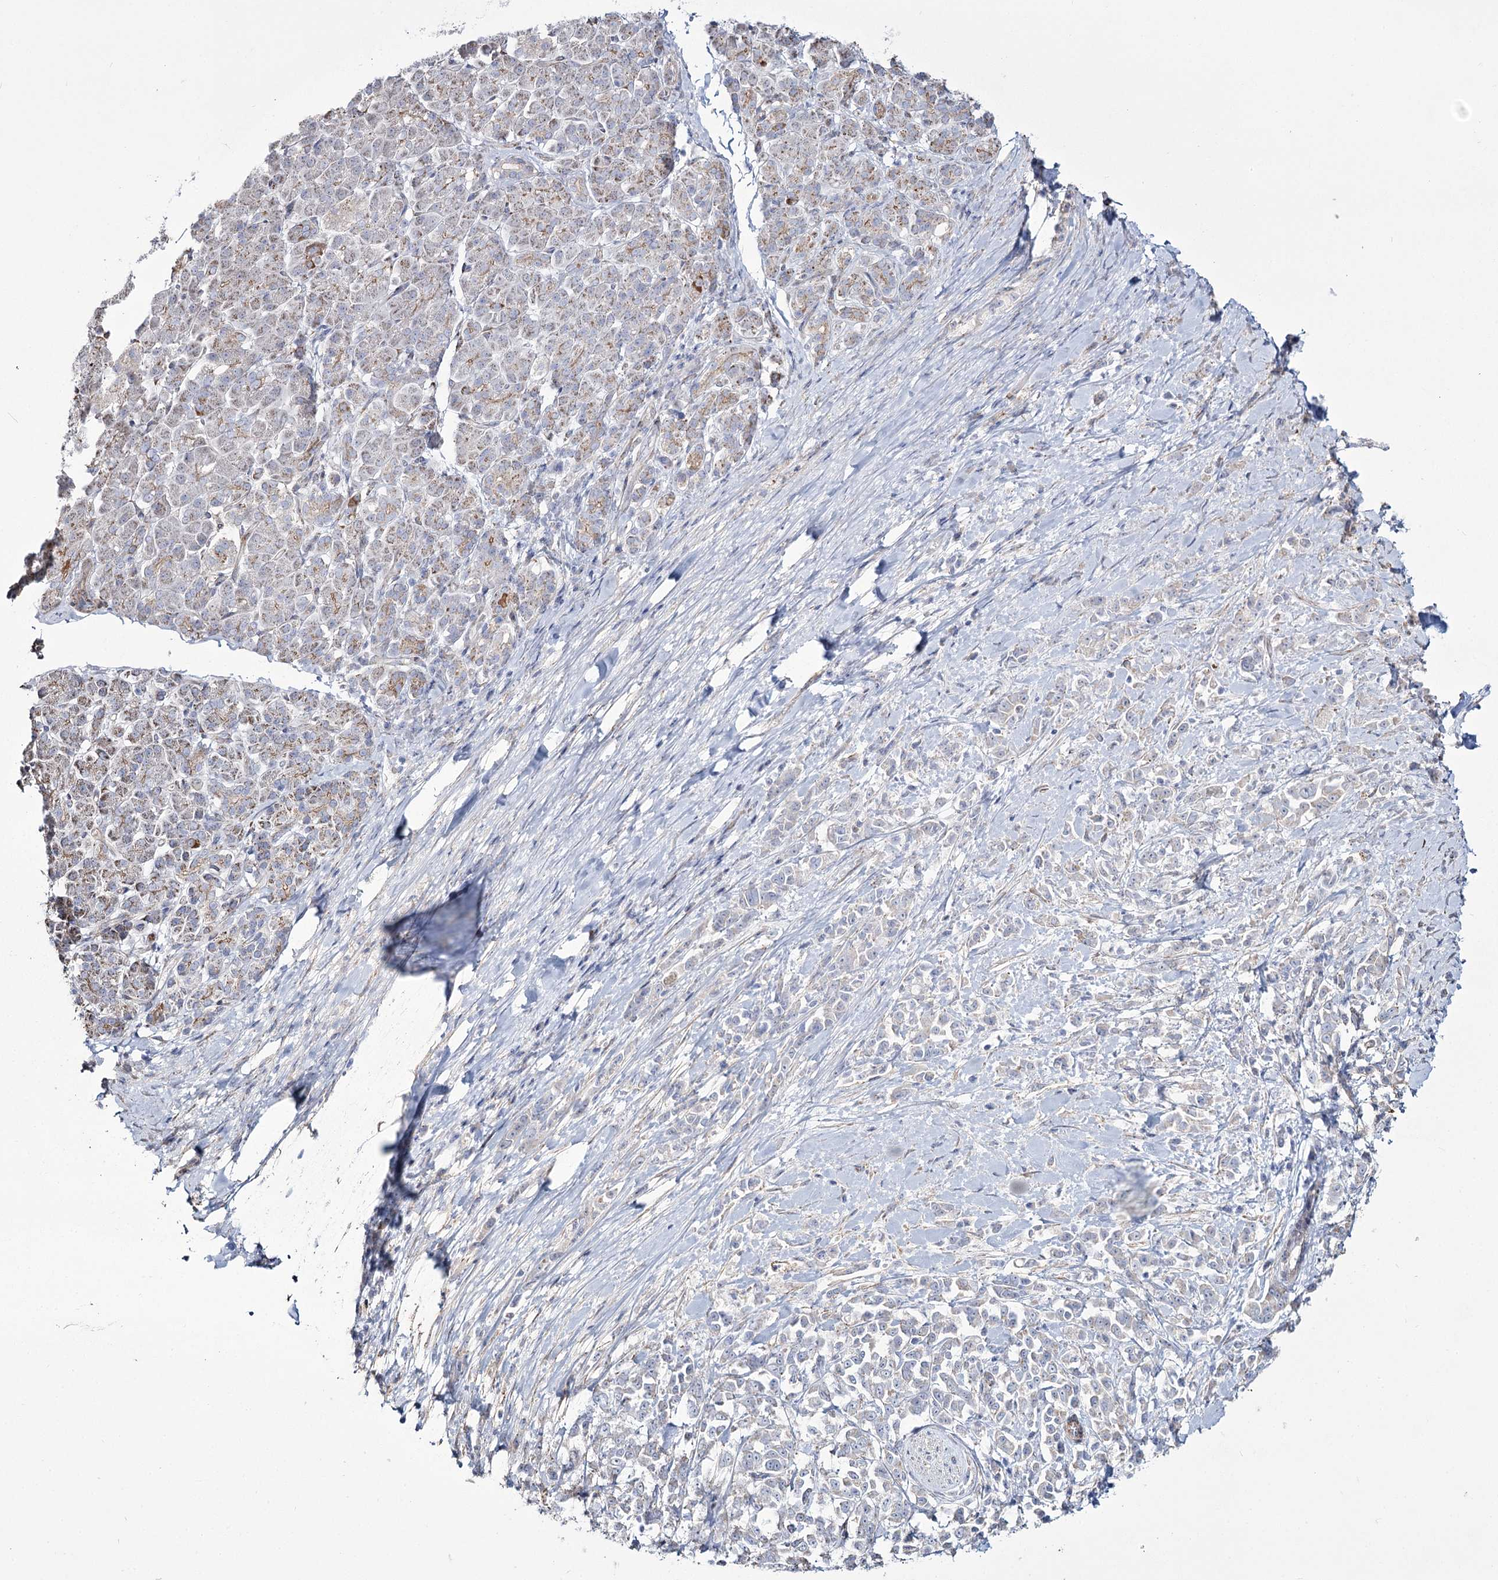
{"staining": {"intensity": "negative", "quantity": "none", "location": "none"}, "tissue": "pancreatic cancer", "cell_type": "Tumor cells", "image_type": "cancer", "snomed": [{"axis": "morphology", "description": "Normal tissue, NOS"}, {"axis": "morphology", "description": "Adenocarcinoma, NOS"}, {"axis": "topography", "description": "Pancreas"}], "caption": "The IHC photomicrograph has no significant expression in tumor cells of pancreatic adenocarcinoma tissue.", "gene": "ME3", "patient": {"sex": "female", "age": 64}}